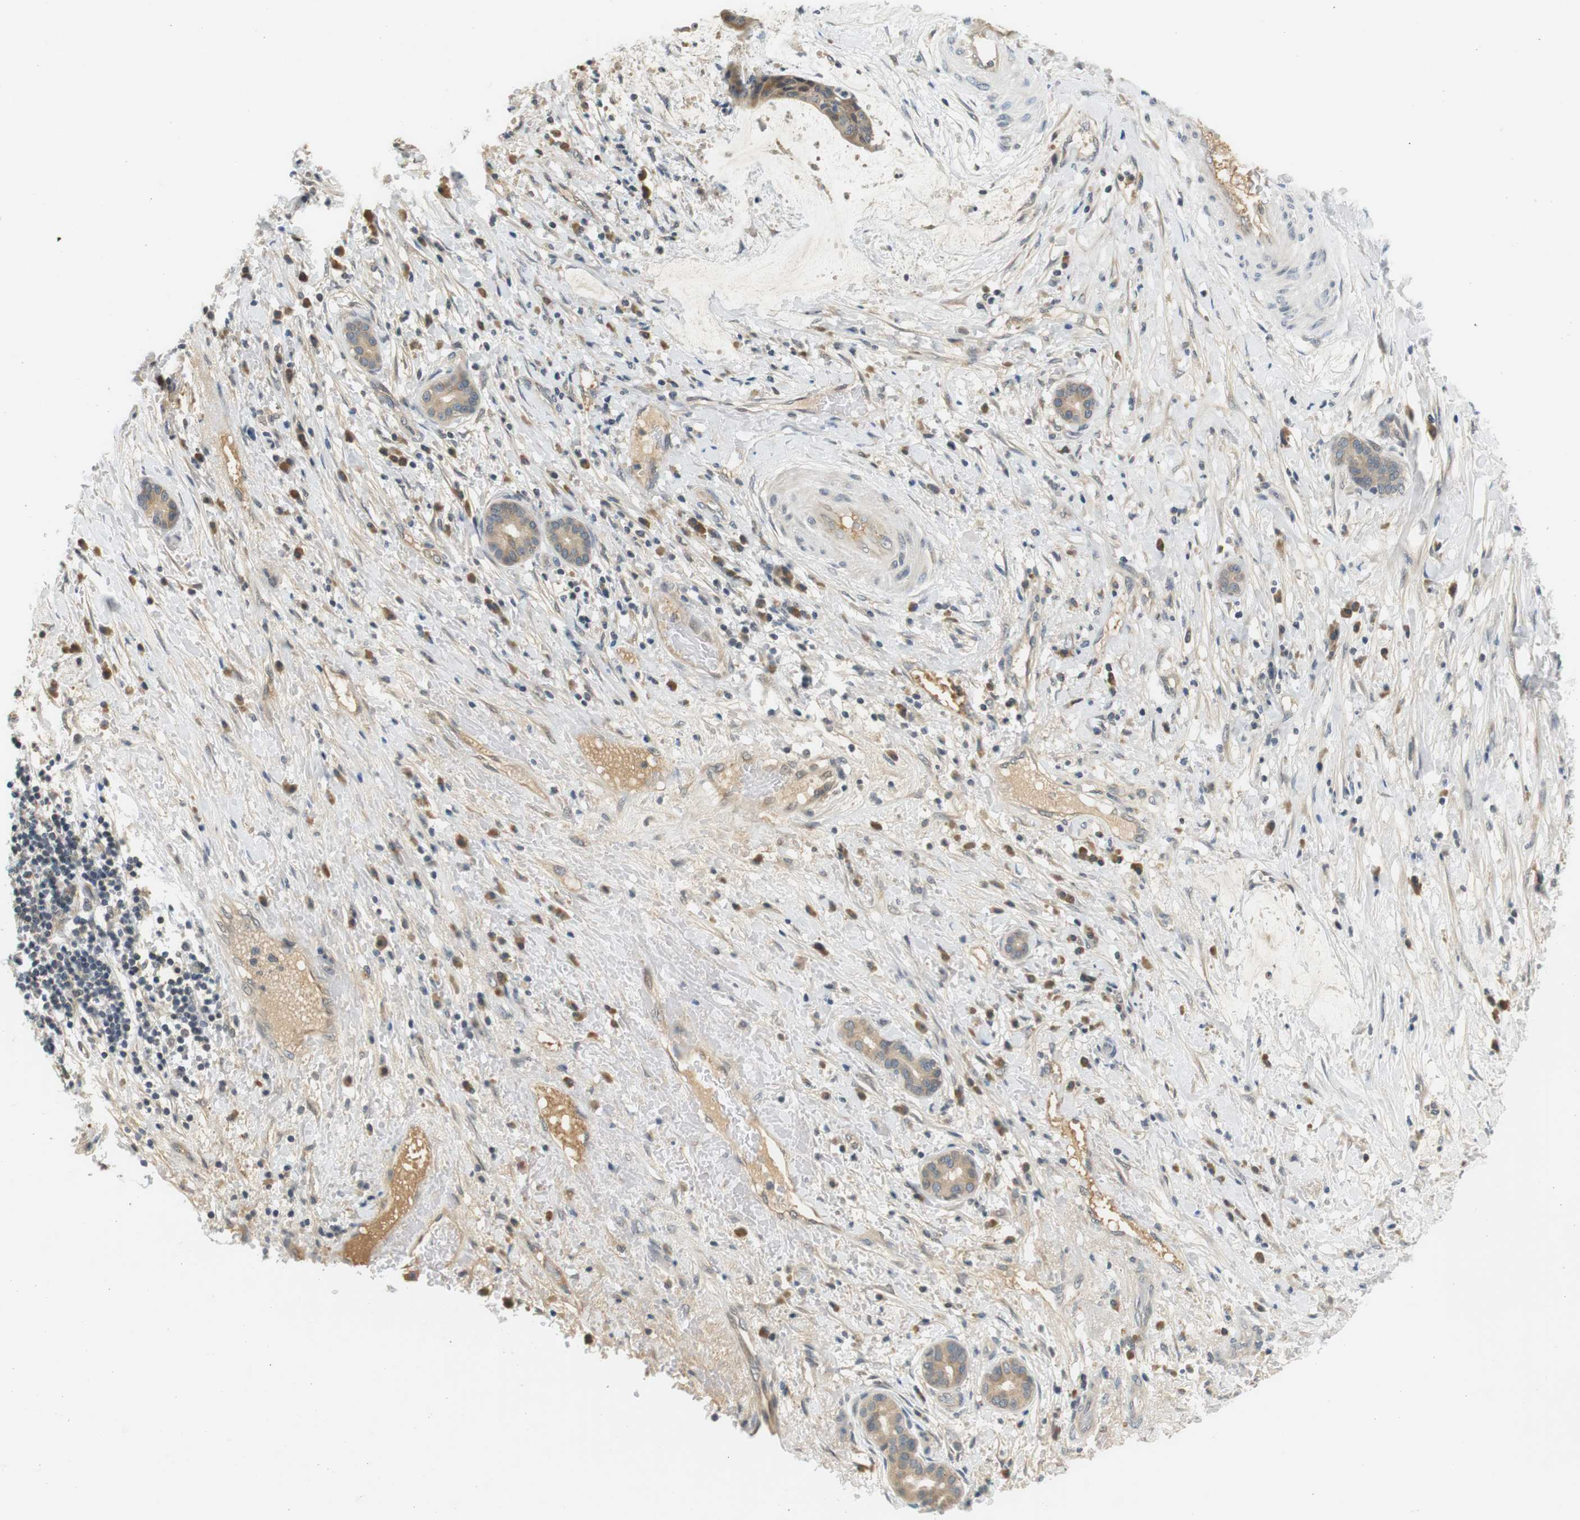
{"staining": {"intensity": "moderate", "quantity": "<25%", "location": "cytoplasmic/membranous"}, "tissue": "liver cancer", "cell_type": "Tumor cells", "image_type": "cancer", "snomed": [{"axis": "morphology", "description": "Cholangiocarcinoma"}, {"axis": "topography", "description": "Liver"}], "caption": "Liver cancer tissue reveals moderate cytoplasmic/membranous staining in about <25% of tumor cells, visualized by immunohistochemistry. Using DAB (brown) and hematoxylin (blue) stains, captured at high magnification using brightfield microscopy.", "gene": "WNT7A", "patient": {"sex": "female", "age": 73}}